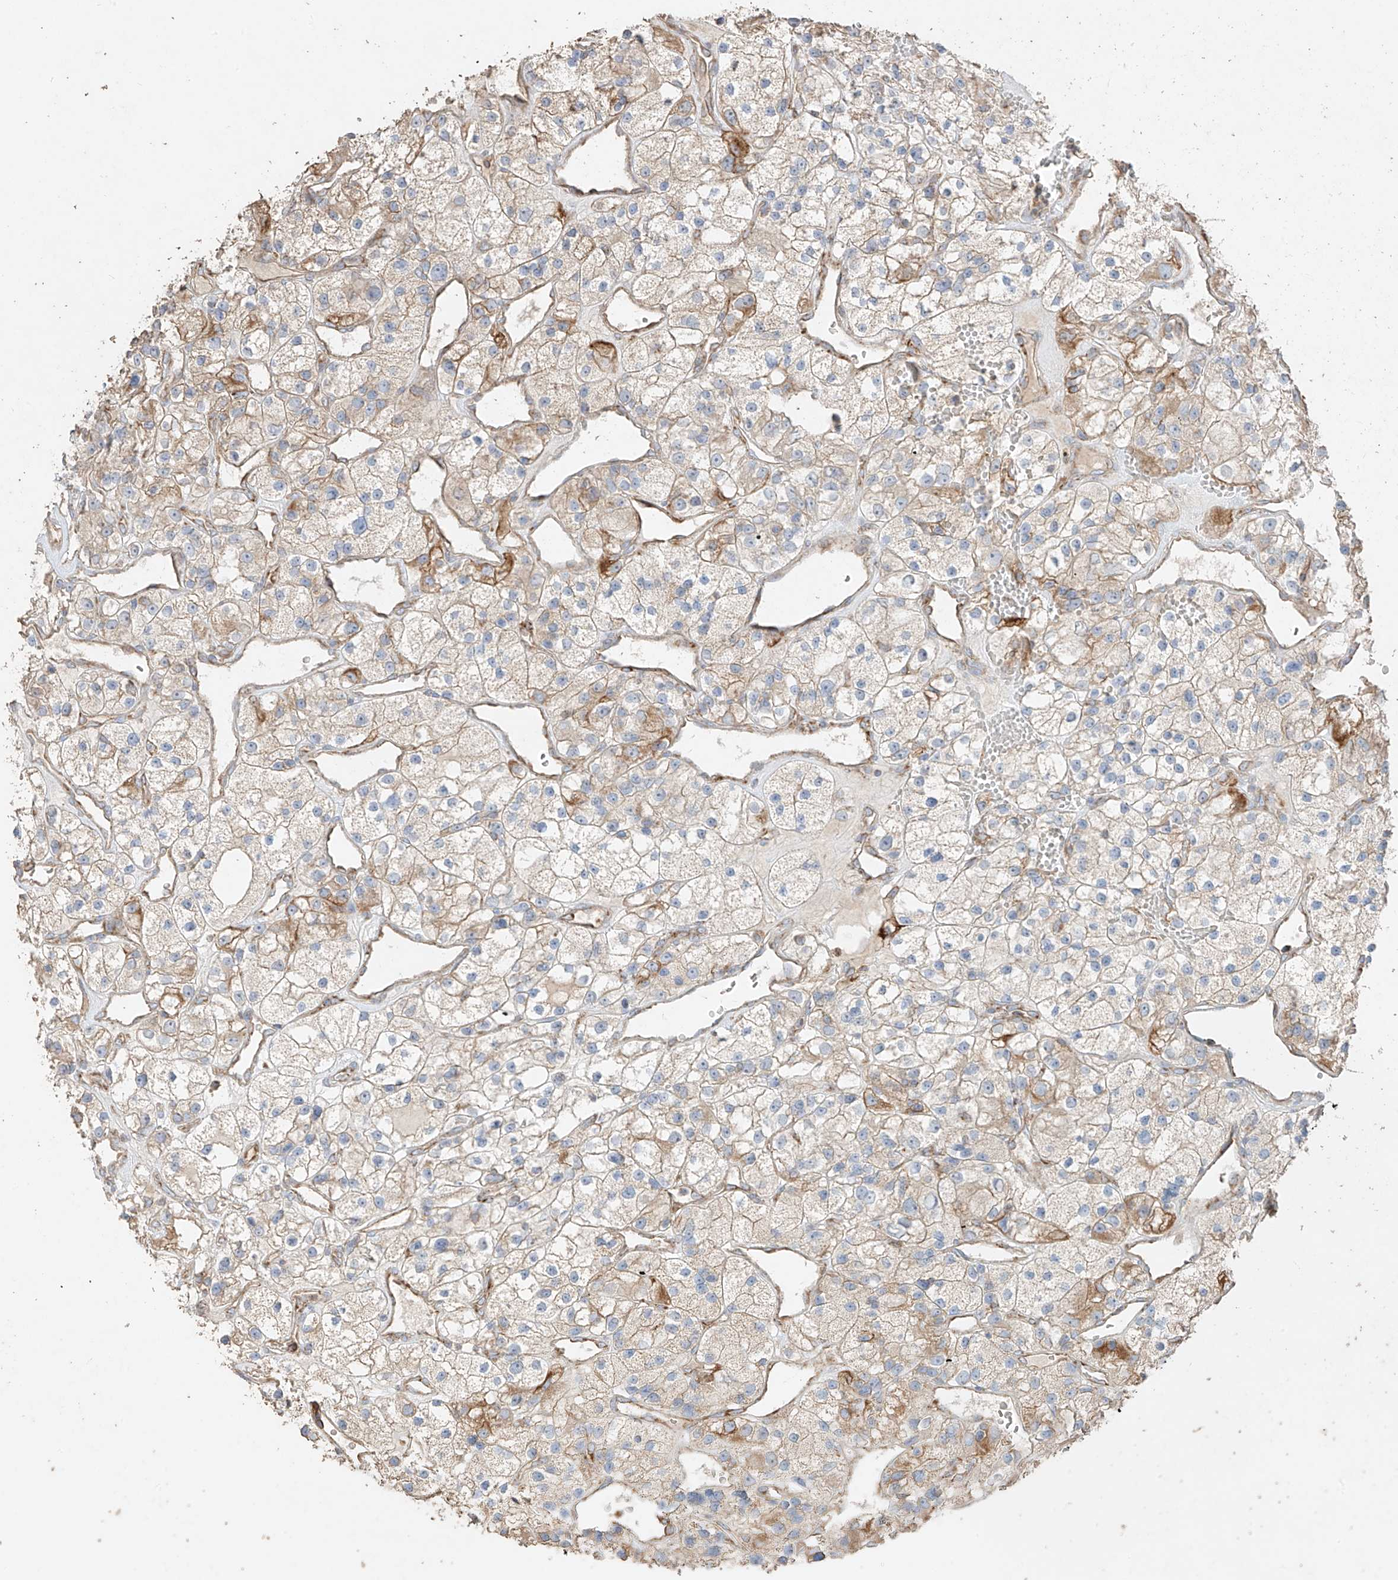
{"staining": {"intensity": "moderate", "quantity": "<25%", "location": "cytoplasmic/membranous"}, "tissue": "renal cancer", "cell_type": "Tumor cells", "image_type": "cancer", "snomed": [{"axis": "morphology", "description": "Adenocarcinoma, NOS"}, {"axis": "topography", "description": "Kidney"}], "caption": "Brown immunohistochemical staining in adenocarcinoma (renal) displays moderate cytoplasmic/membranous positivity in about <25% of tumor cells.", "gene": "COLGALT2", "patient": {"sex": "female", "age": 57}}